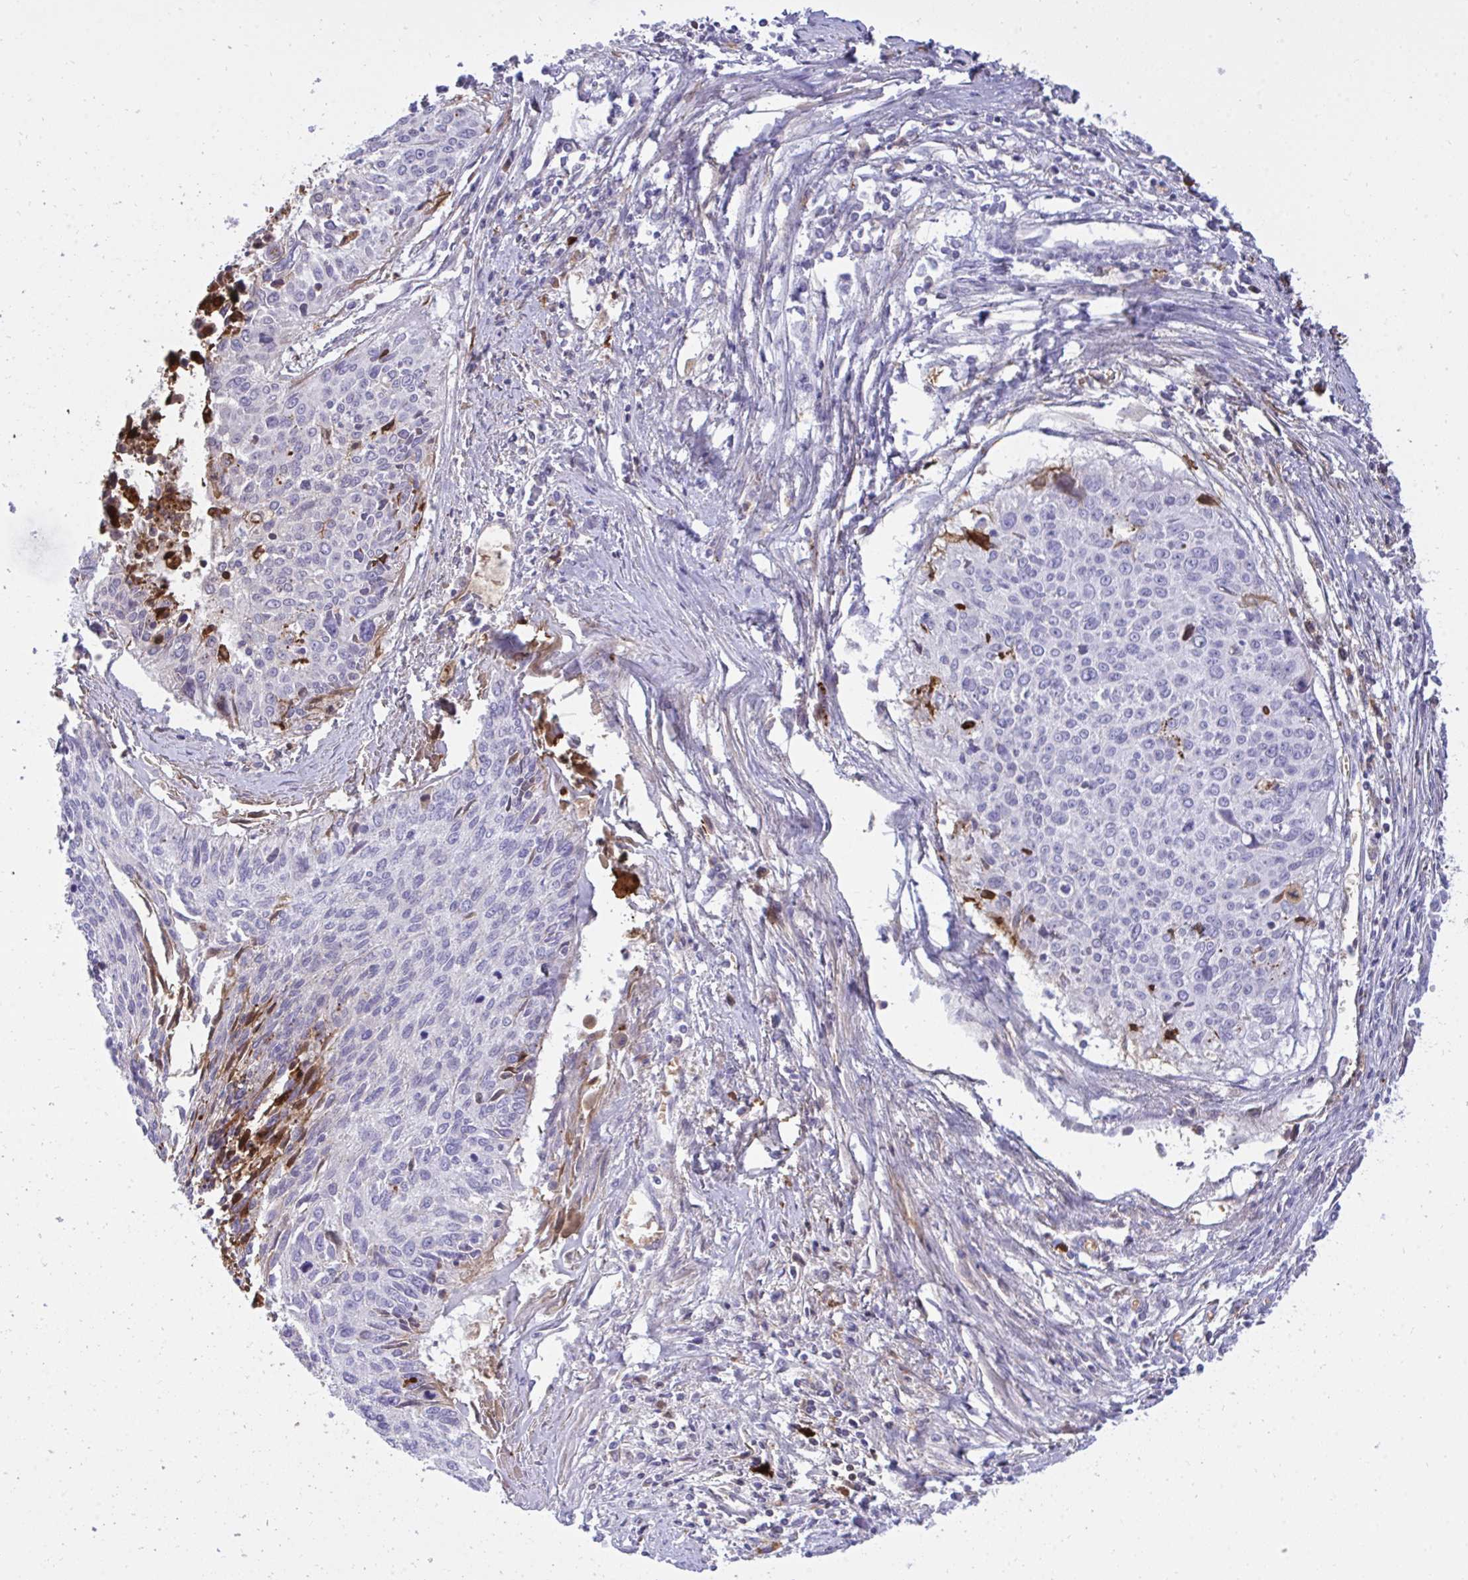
{"staining": {"intensity": "moderate", "quantity": "<25%", "location": "cytoplasmic/membranous"}, "tissue": "cervical cancer", "cell_type": "Tumor cells", "image_type": "cancer", "snomed": [{"axis": "morphology", "description": "Squamous cell carcinoma, NOS"}, {"axis": "topography", "description": "Cervix"}], "caption": "About <25% of tumor cells in human squamous cell carcinoma (cervical) exhibit moderate cytoplasmic/membranous protein expression as visualized by brown immunohistochemical staining.", "gene": "F2", "patient": {"sex": "female", "age": 55}}